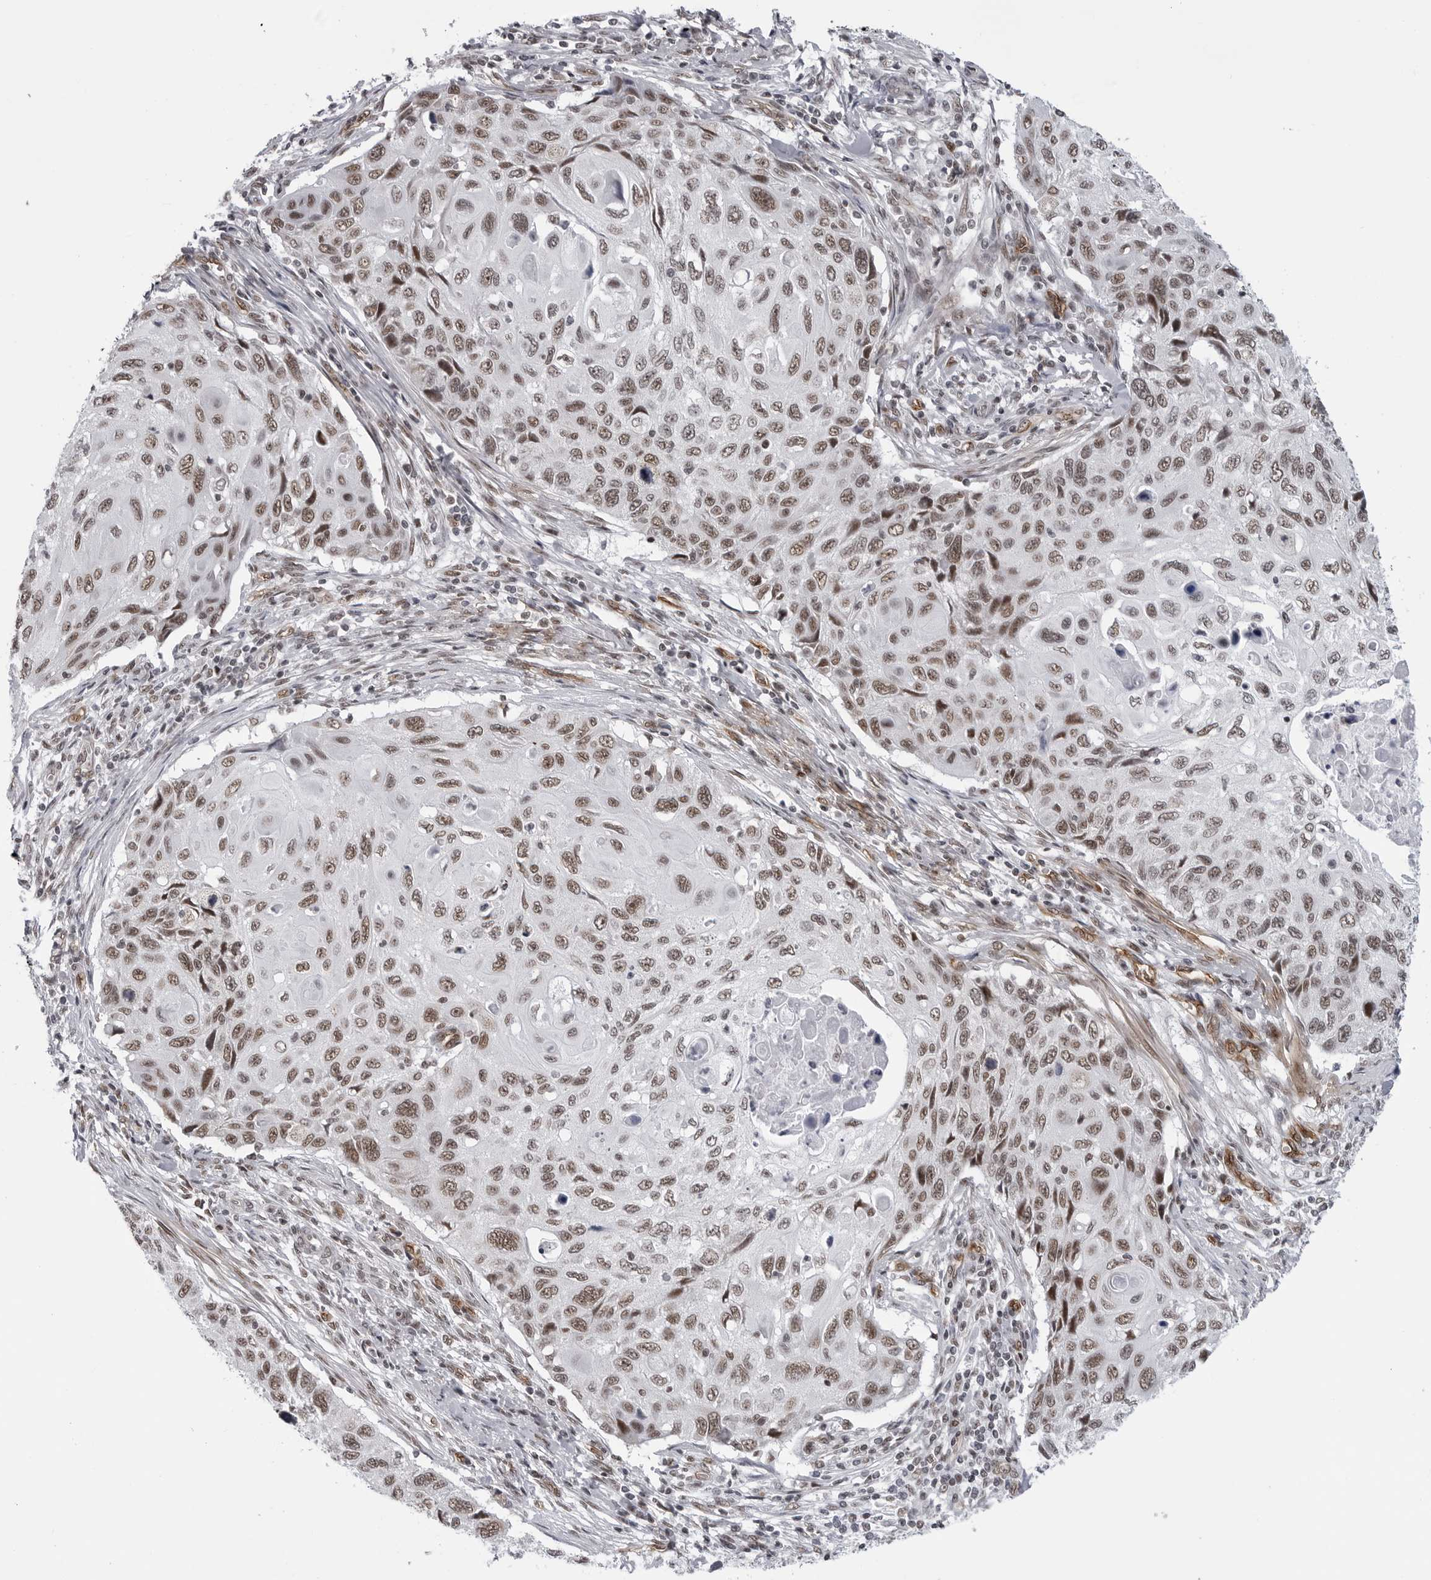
{"staining": {"intensity": "moderate", "quantity": ">75%", "location": "nuclear"}, "tissue": "cervical cancer", "cell_type": "Tumor cells", "image_type": "cancer", "snomed": [{"axis": "morphology", "description": "Squamous cell carcinoma, NOS"}, {"axis": "topography", "description": "Cervix"}], "caption": "This image displays immunohistochemistry (IHC) staining of human cervical cancer (squamous cell carcinoma), with medium moderate nuclear expression in about >75% of tumor cells.", "gene": "RNF26", "patient": {"sex": "female", "age": 70}}